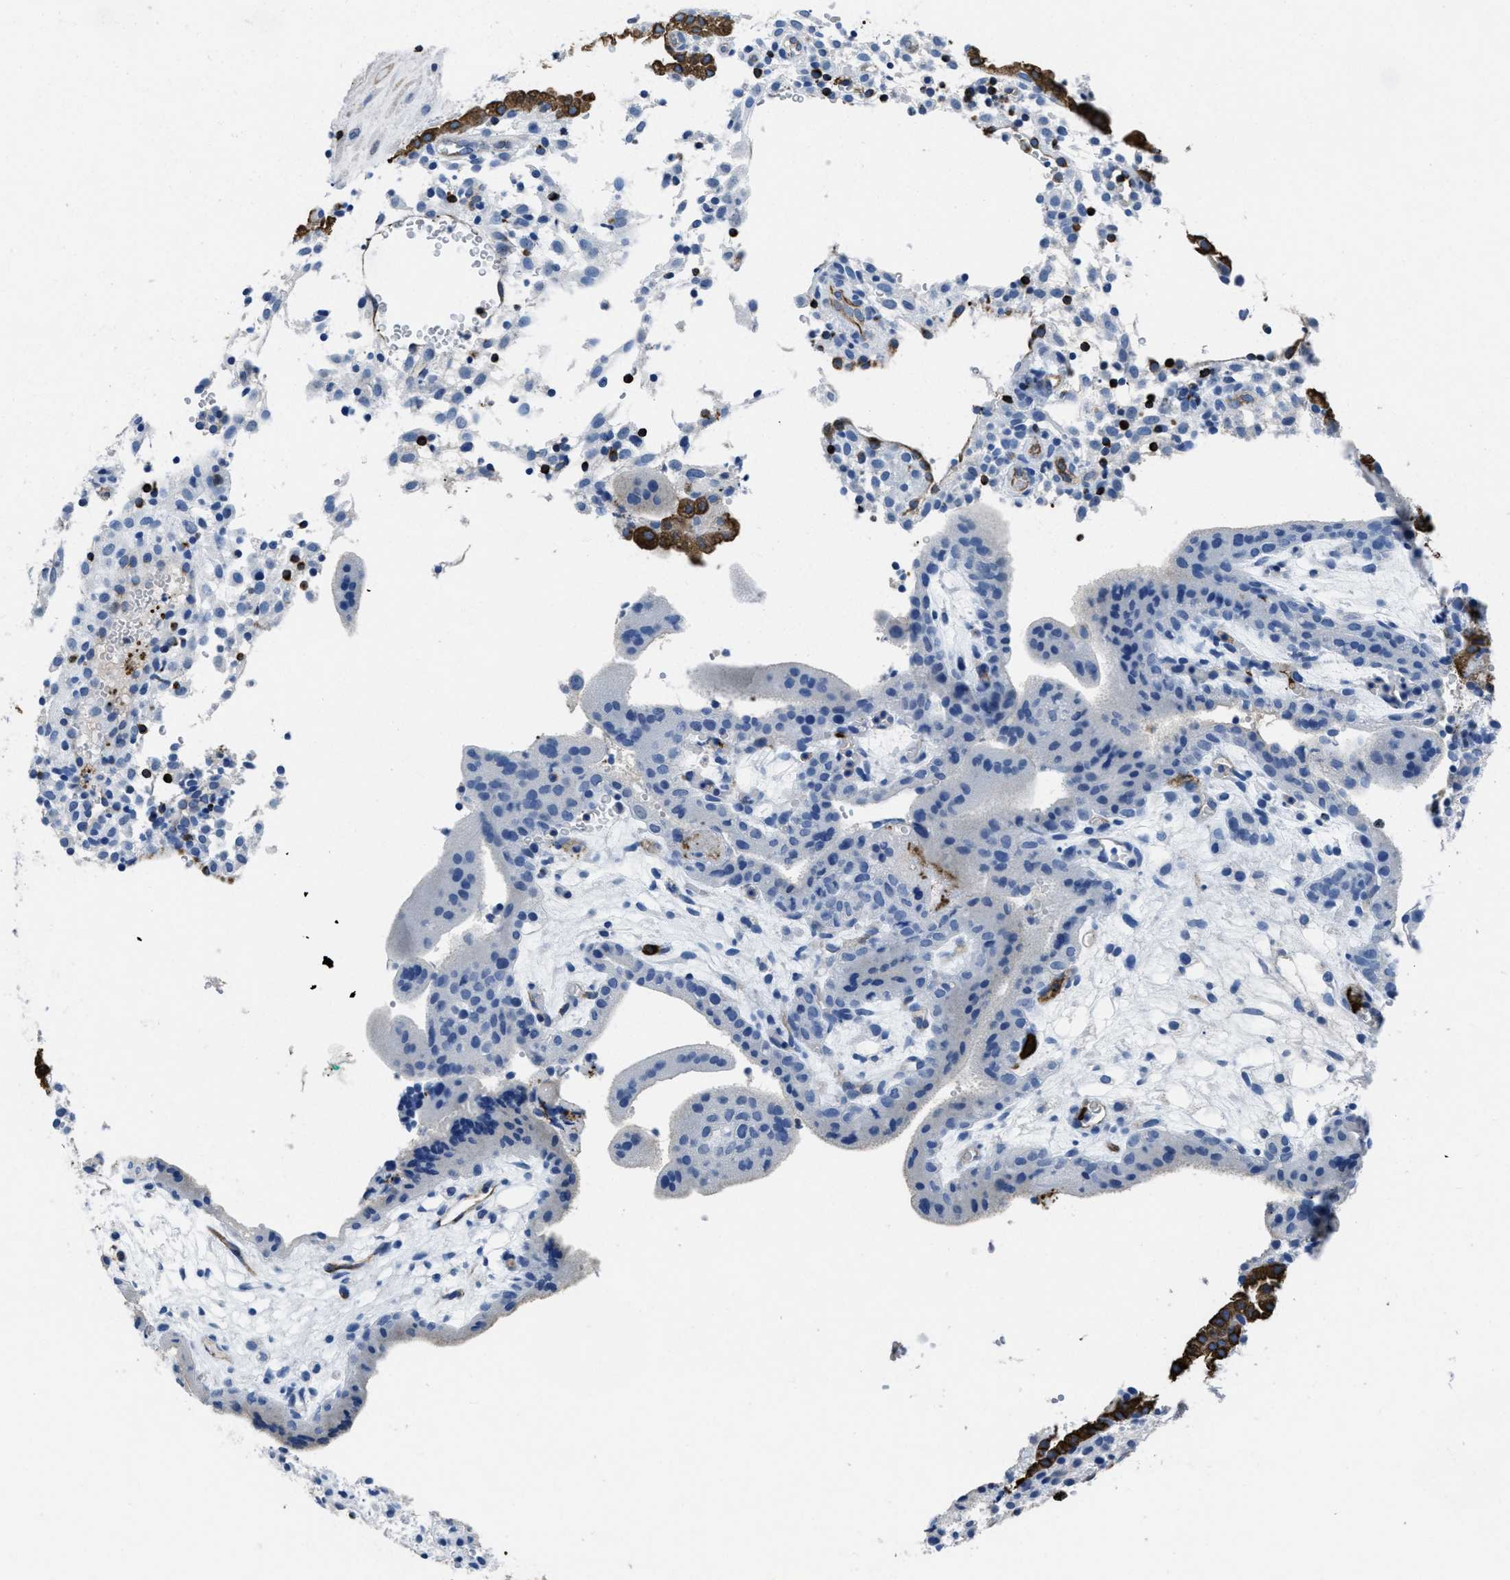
{"staining": {"intensity": "negative", "quantity": "none", "location": "none"}, "tissue": "placenta", "cell_type": "Decidual cells", "image_type": "normal", "snomed": [{"axis": "morphology", "description": "Normal tissue, NOS"}, {"axis": "topography", "description": "Placenta"}], "caption": "DAB (3,3'-diaminobenzidine) immunohistochemical staining of benign placenta reveals no significant staining in decidual cells.", "gene": "ITGA3", "patient": {"sex": "female", "age": 18}}